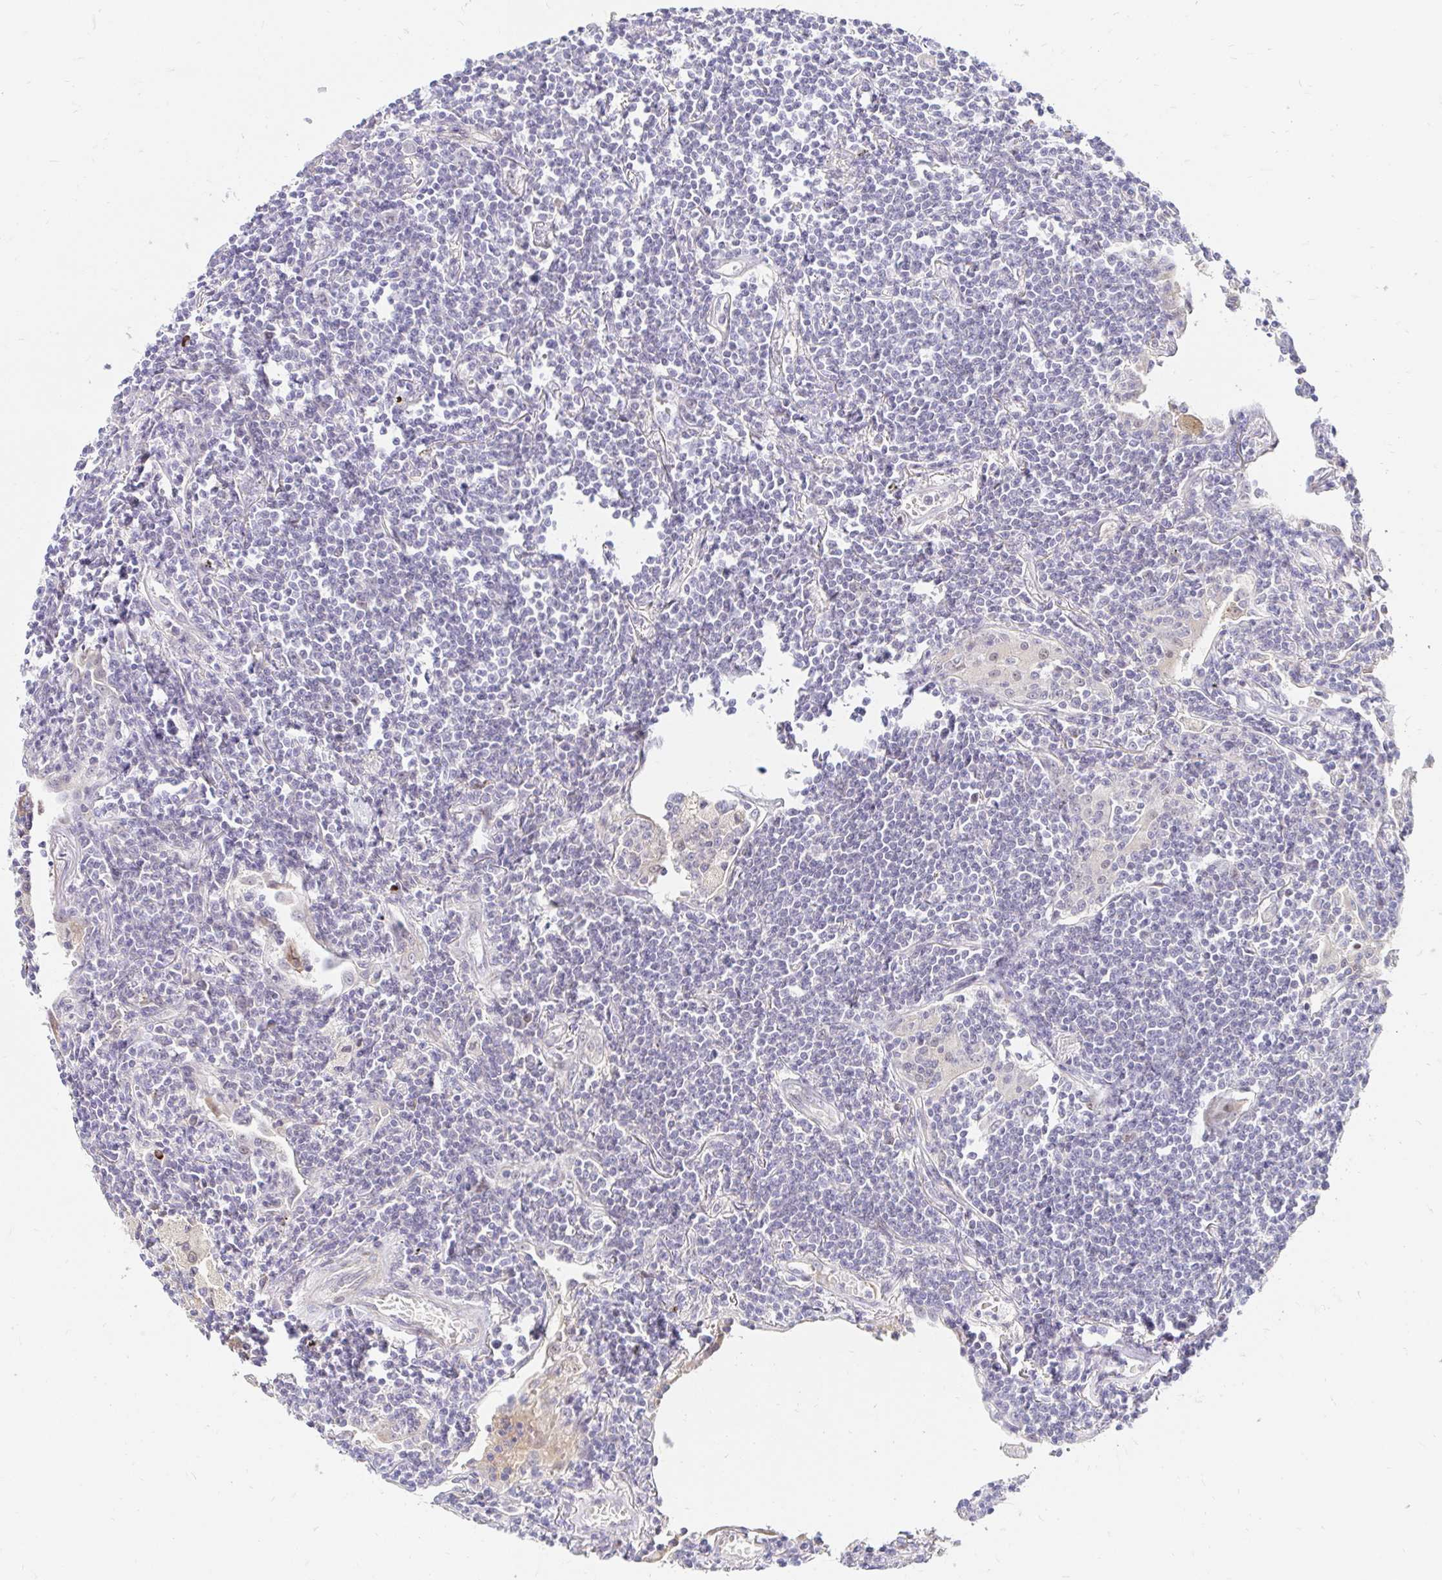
{"staining": {"intensity": "negative", "quantity": "none", "location": "none"}, "tissue": "lymphoma", "cell_type": "Tumor cells", "image_type": "cancer", "snomed": [{"axis": "morphology", "description": "Malignant lymphoma, non-Hodgkin's type, Low grade"}, {"axis": "topography", "description": "Lung"}], "caption": "High power microscopy image of an immunohistochemistry photomicrograph of lymphoma, revealing no significant staining in tumor cells. (Immunohistochemistry (ihc), brightfield microscopy, high magnification).", "gene": "GUCY1A1", "patient": {"sex": "female", "age": 71}}